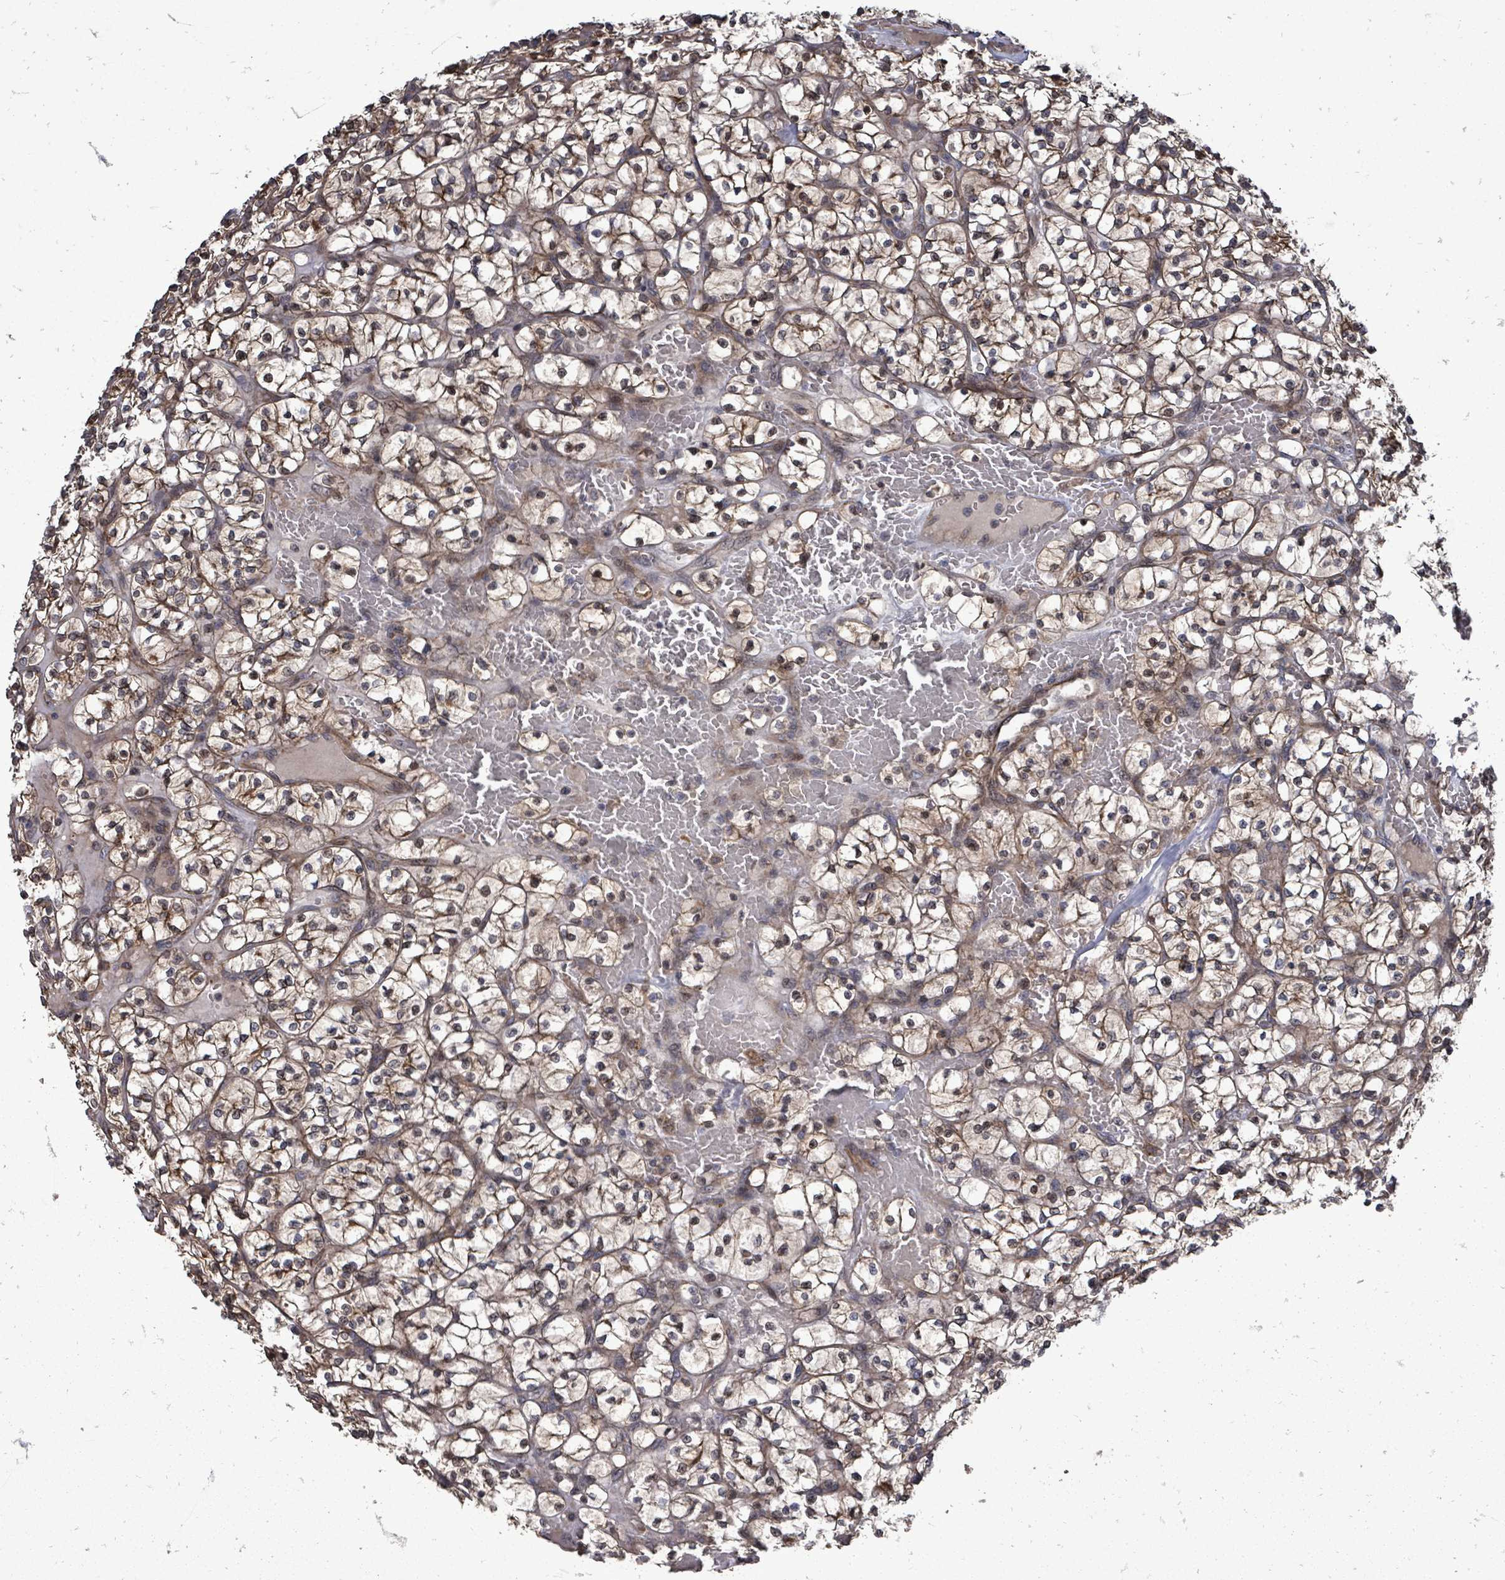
{"staining": {"intensity": "moderate", "quantity": "25%-75%", "location": "cytoplasmic/membranous,nuclear"}, "tissue": "renal cancer", "cell_type": "Tumor cells", "image_type": "cancer", "snomed": [{"axis": "morphology", "description": "Adenocarcinoma, NOS"}, {"axis": "topography", "description": "Kidney"}], "caption": "A medium amount of moderate cytoplasmic/membranous and nuclear positivity is identified in approximately 25%-75% of tumor cells in renal adenocarcinoma tissue. The protein of interest is shown in brown color, while the nuclei are stained blue.", "gene": "RALGAPB", "patient": {"sex": "female", "age": 64}}